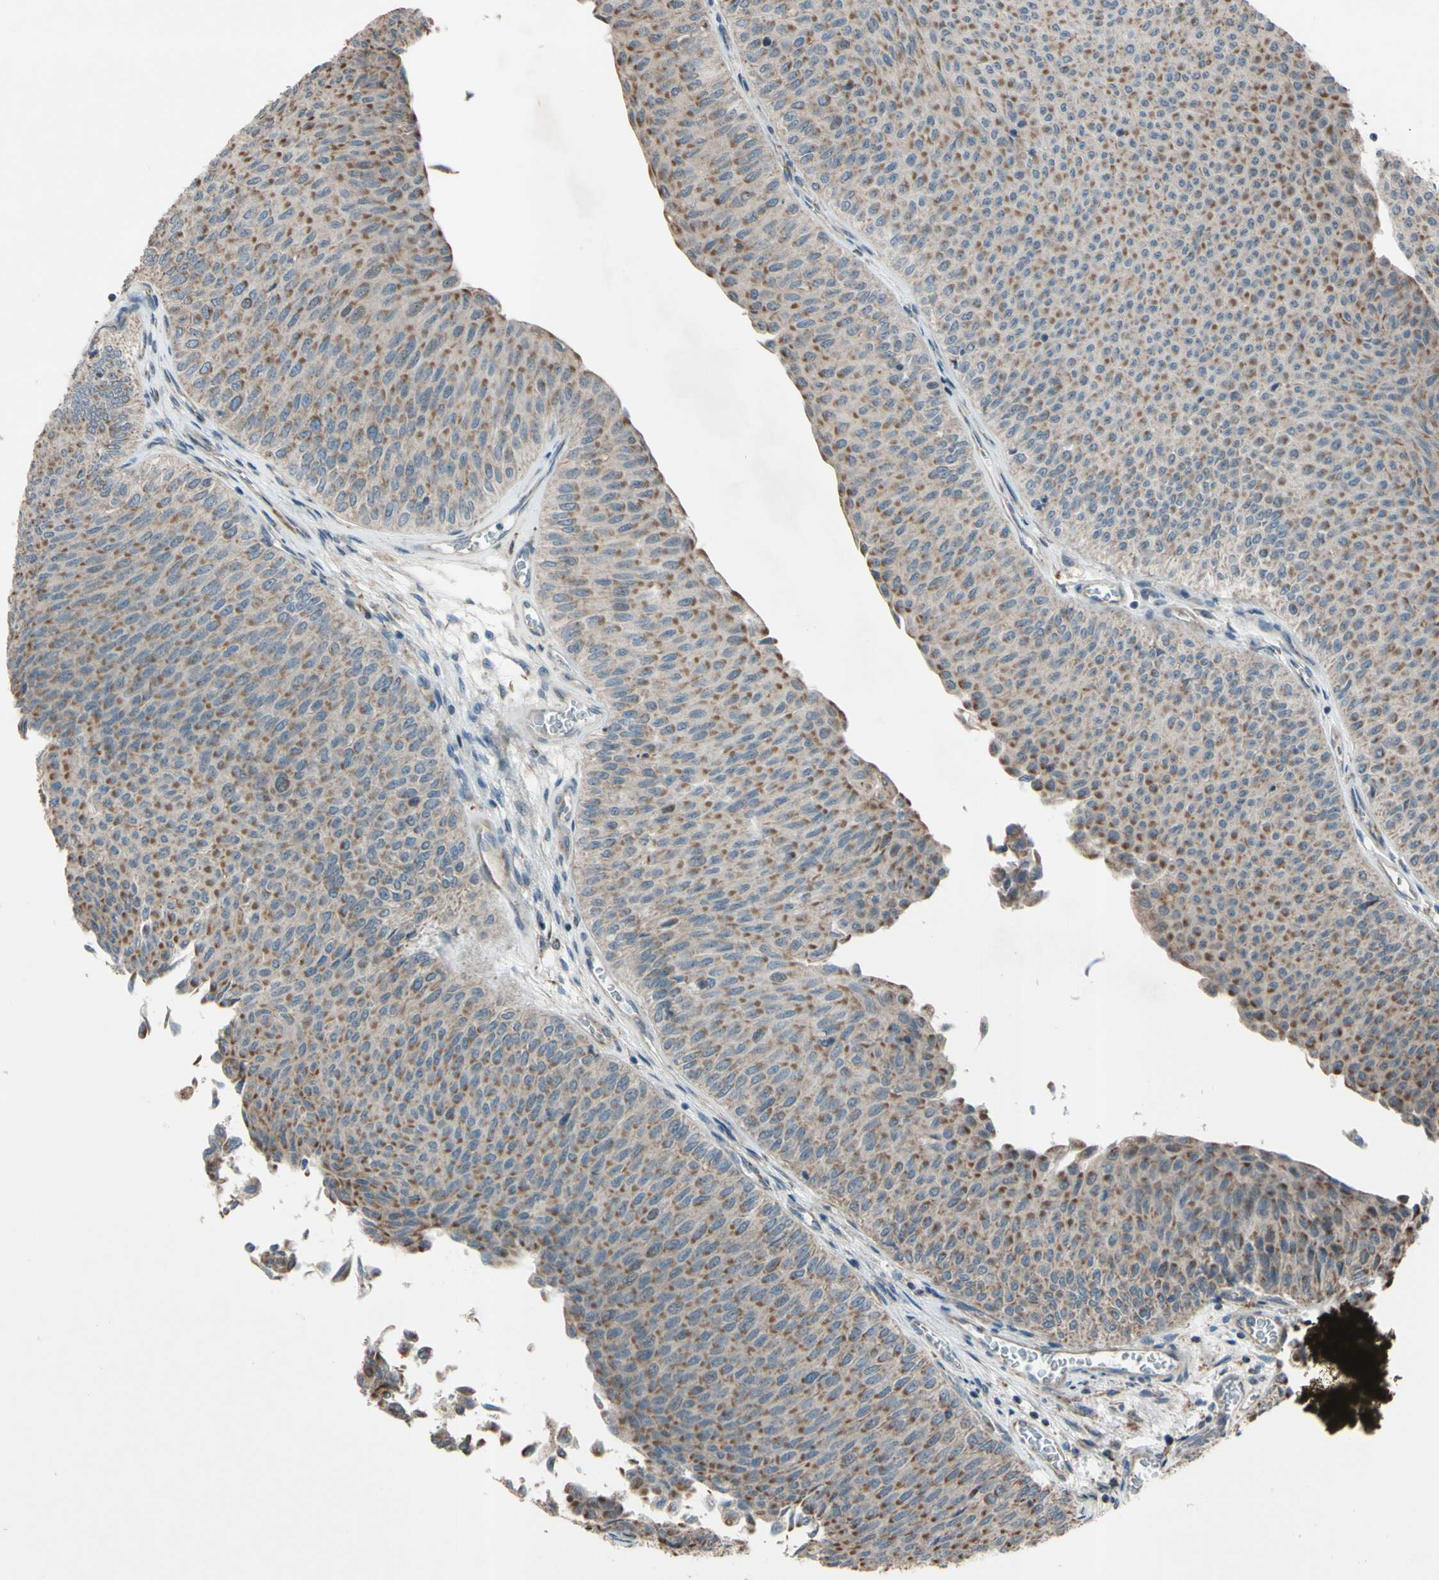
{"staining": {"intensity": "moderate", "quantity": "25%-75%", "location": "cytoplasmic/membranous"}, "tissue": "urothelial cancer", "cell_type": "Tumor cells", "image_type": "cancer", "snomed": [{"axis": "morphology", "description": "Urothelial carcinoma, Low grade"}, {"axis": "topography", "description": "Urinary bladder"}], "caption": "Immunohistochemical staining of human urothelial cancer demonstrates medium levels of moderate cytoplasmic/membranous protein expression in approximately 25%-75% of tumor cells.", "gene": "ACOT8", "patient": {"sex": "male", "age": 78}}